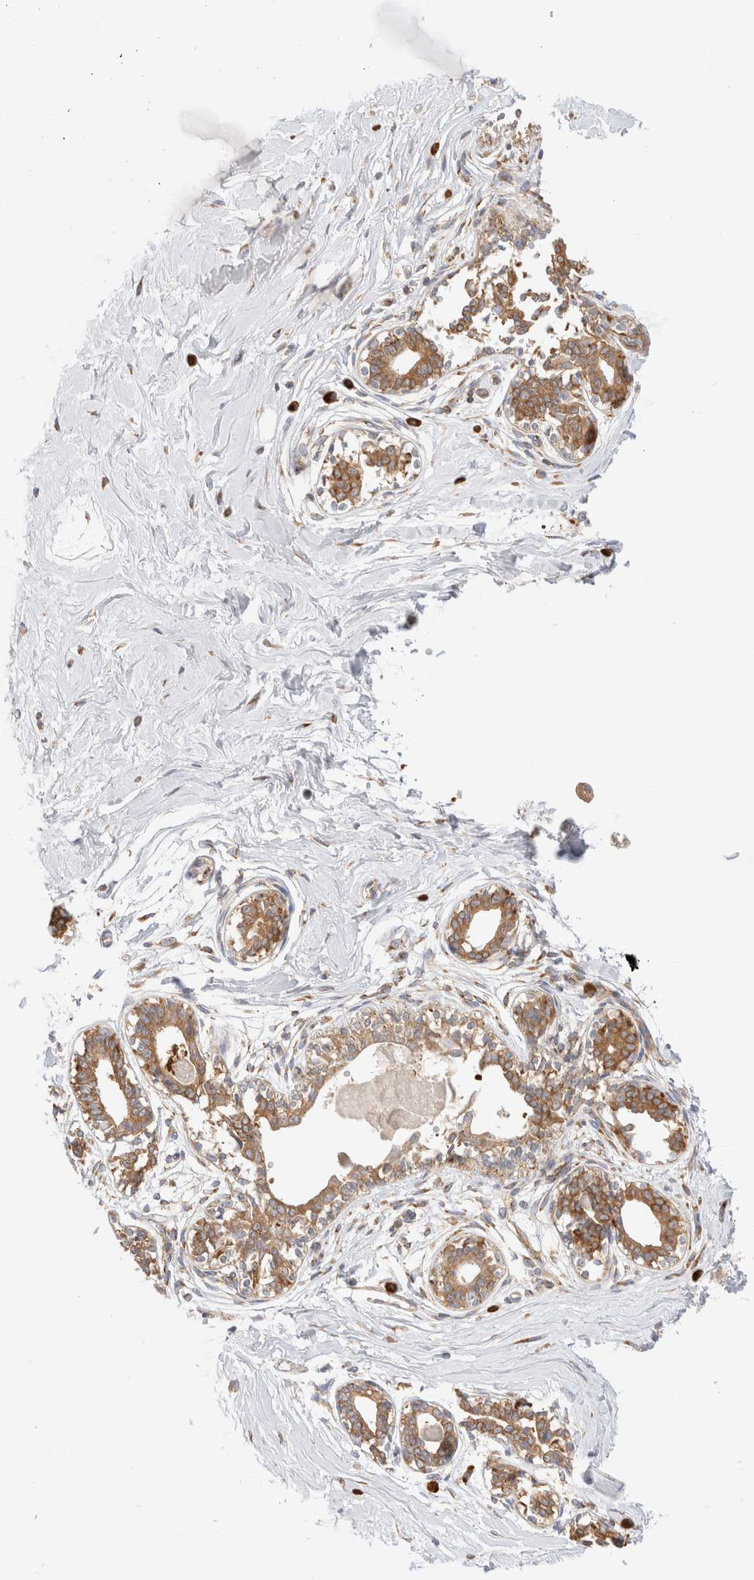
{"staining": {"intensity": "negative", "quantity": "none", "location": "none"}, "tissue": "breast", "cell_type": "Adipocytes", "image_type": "normal", "snomed": [{"axis": "morphology", "description": "Normal tissue, NOS"}, {"axis": "topography", "description": "Breast"}], "caption": "This photomicrograph is of normal breast stained with IHC to label a protein in brown with the nuclei are counter-stained blue. There is no staining in adipocytes. The staining is performed using DAB (3,3'-diaminobenzidine) brown chromogen with nuclei counter-stained in using hematoxylin.", "gene": "ZC2HC1A", "patient": {"sex": "female", "age": 45}}